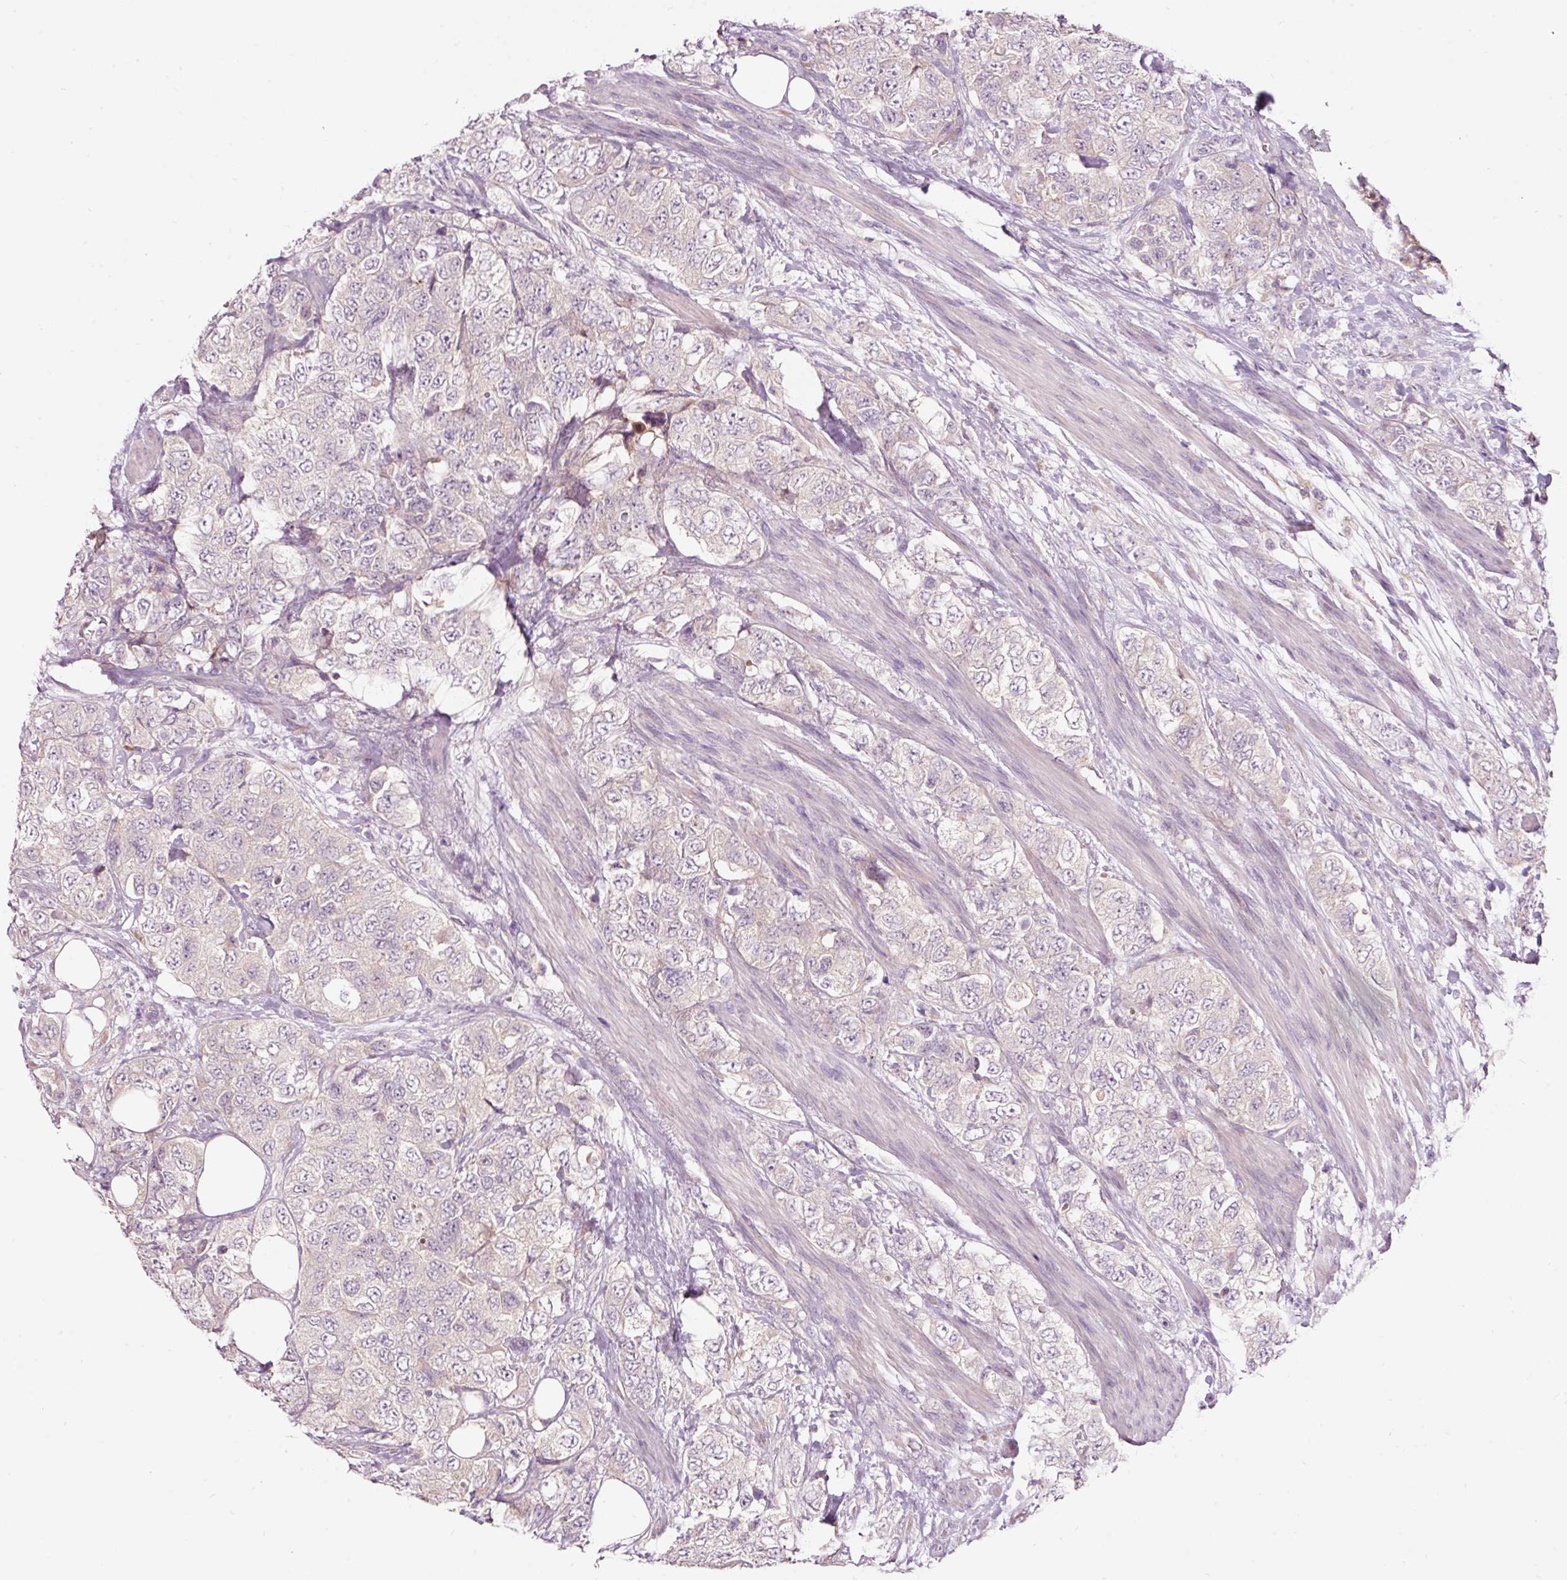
{"staining": {"intensity": "negative", "quantity": "none", "location": "none"}, "tissue": "urothelial cancer", "cell_type": "Tumor cells", "image_type": "cancer", "snomed": [{"axis": "morphology", "description": "Urothelial carcinoma, High grade"}, {"axis": "topography", "description": "Urinary bladder"}], "caption": "High-grade urothelial carcinoma was stained to show a protein in brown. There is no significant positivity in tumor cells.", "gene": "RSPO2", "patient": {"sex": "female", "age": 78}}